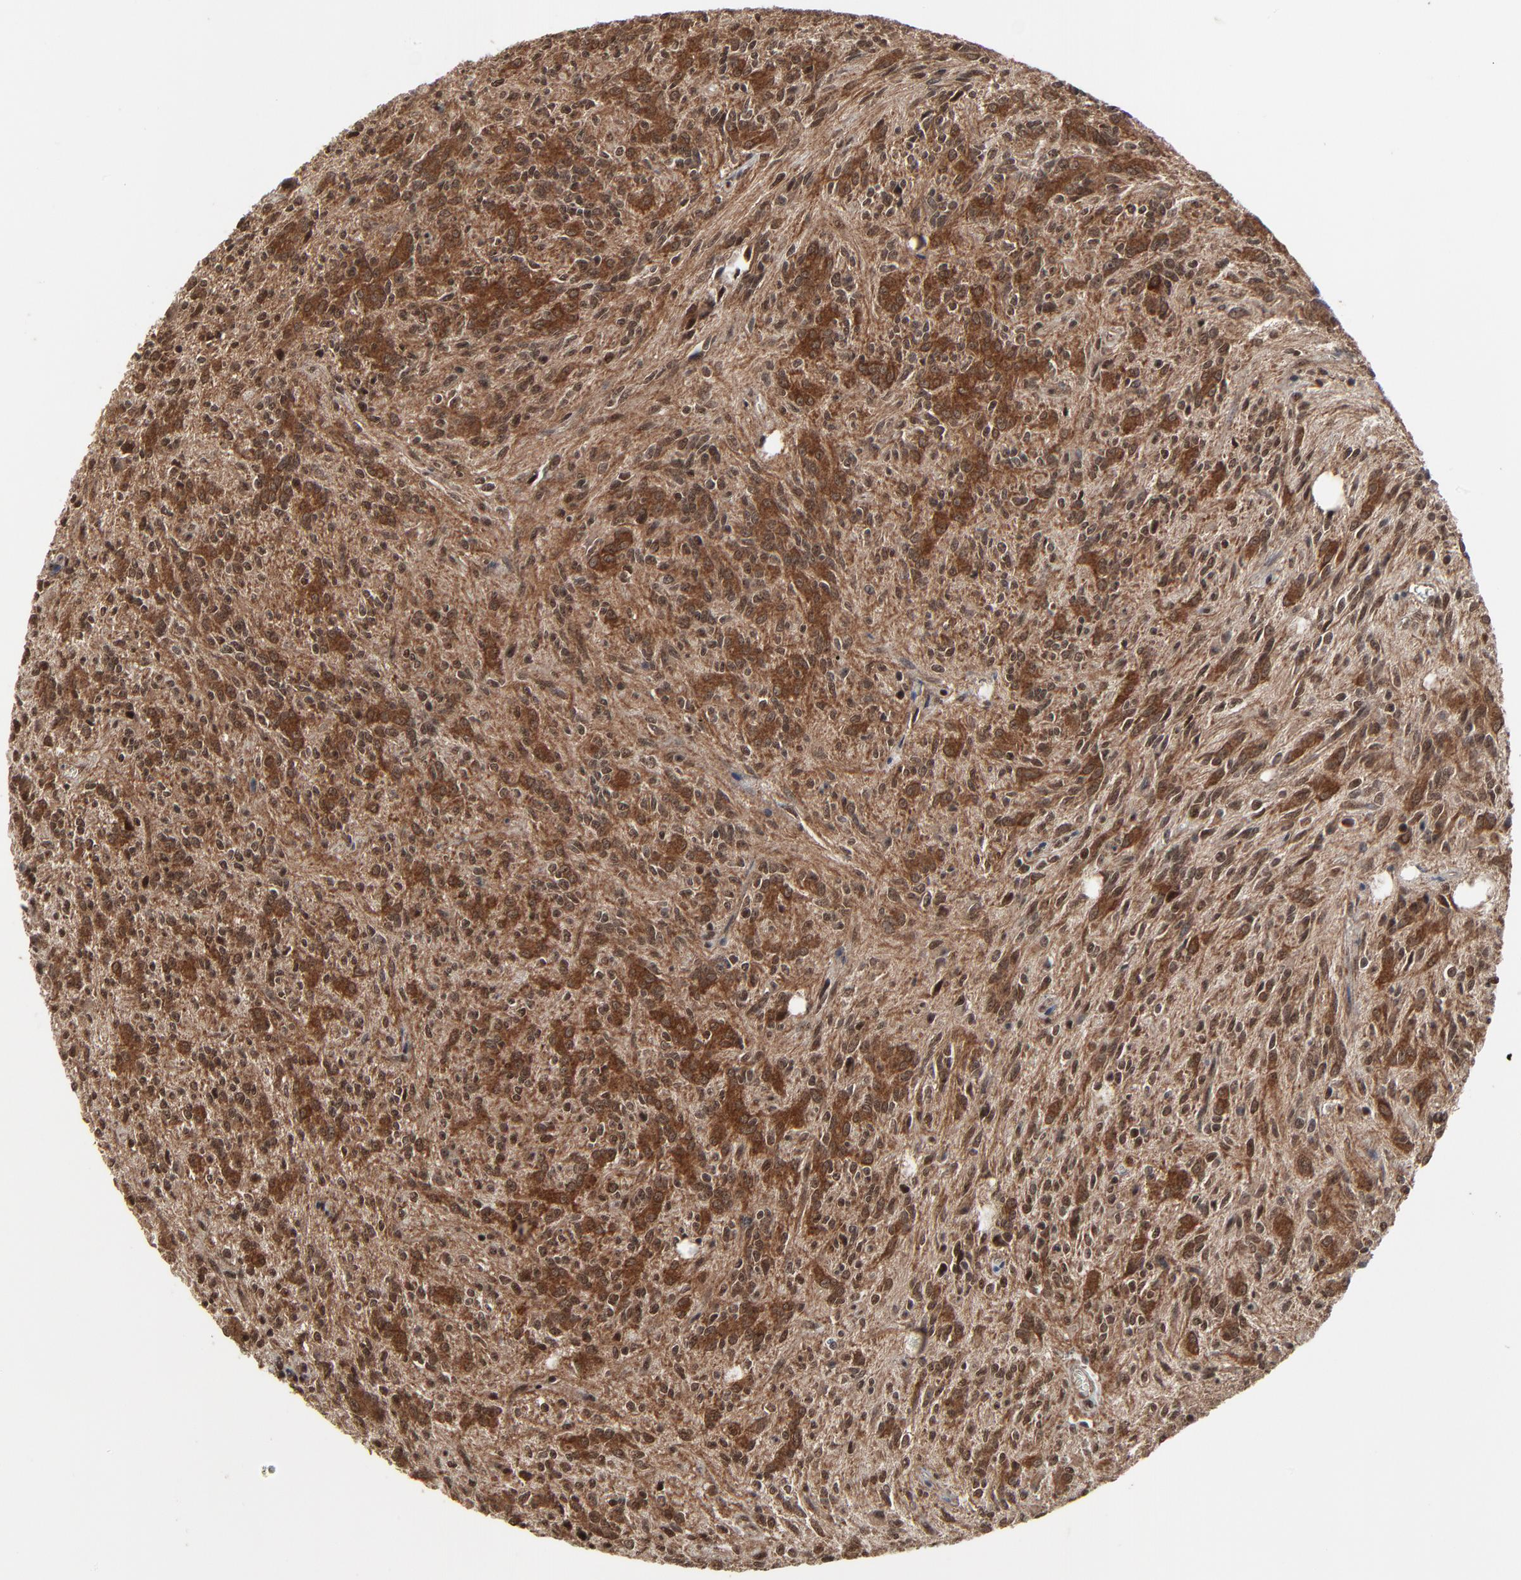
{"staining": {"intensity": "moderate", "quantity": ">75%", "location": "cytoplasmic/membranous,nuclear"}, "tissue": "glioma", "cell_type": "Tumor cells", "image_type": "cancer", "snomed": [{"axis": "morphology", "description": "Glioma, malignant, Low grade"}, {"axis": "topography", "description": "Brain"}], "caption": "This micrograph shows malignant low-grade glioma stained with IHC to label a protein in brown. The cytoplasmic/membranous and nuclear of tumor cells show moderate positivity for the protein. Nuclei are counter-stained blue.", "gene": "RHOJ", "patient": {"sex": "female", "age": 15}}